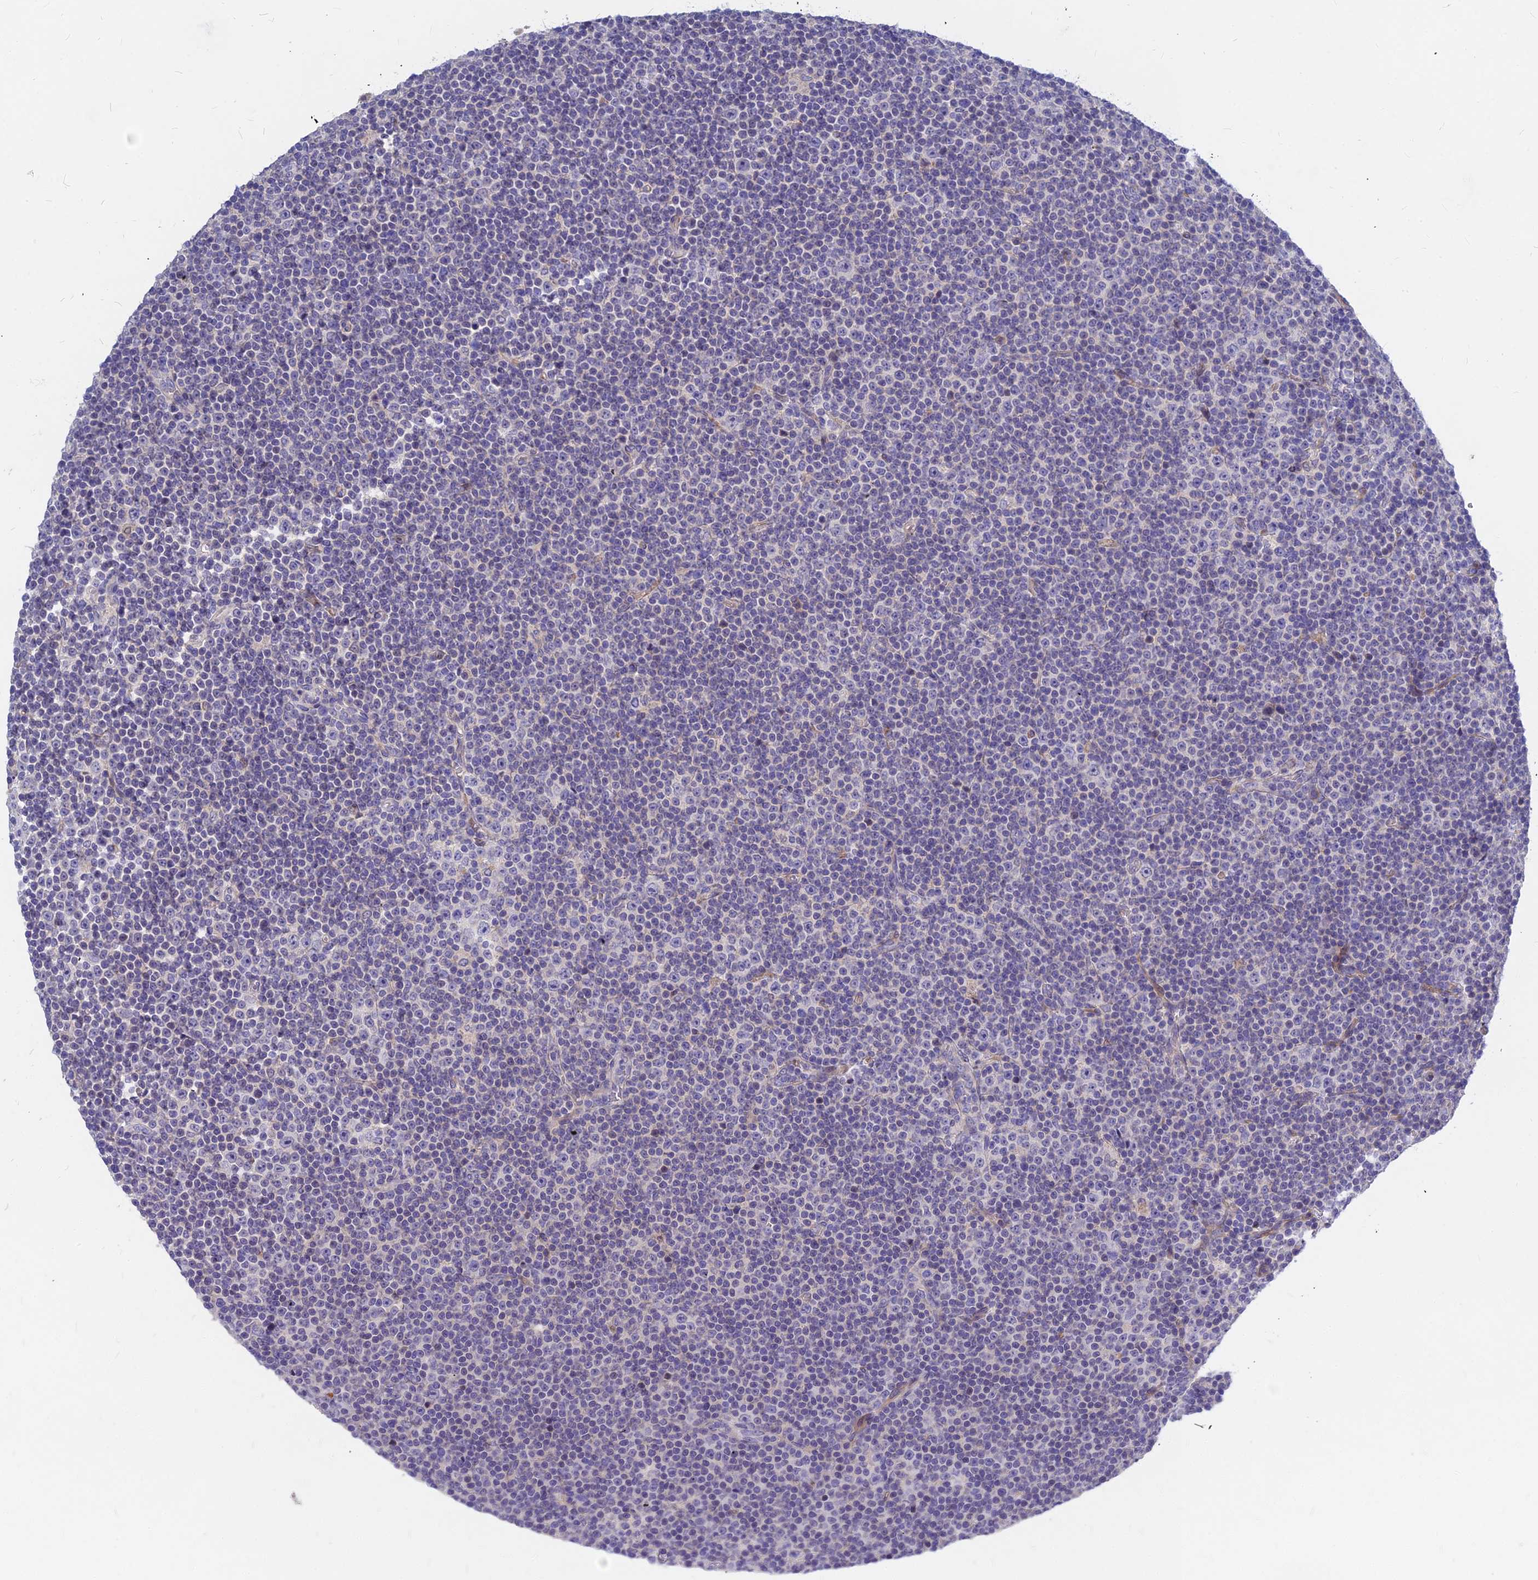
{"staining": {"intensity": "negative", "quantity": "none", "location": "none"}, "tissue": "lymphoma", "cell_type": "Tumor cells", "image_type": "cancer", "snomed": [{"axis": "morphology", "description": "Malignant lymphoma, non-Hodgkin's type, Low grade"}, {"axis": "topography", "description": "Lymph node"}], "caption": "High power microscopy histopathology image of an immunohistochemistry (IHC) image of malignant lymphoma, non-Hodgkin's type (low-grade), revealing no significant staining in tumor cells.", "gene": "DMRTA1", "patient": {"sex": "female", "age": 67}}